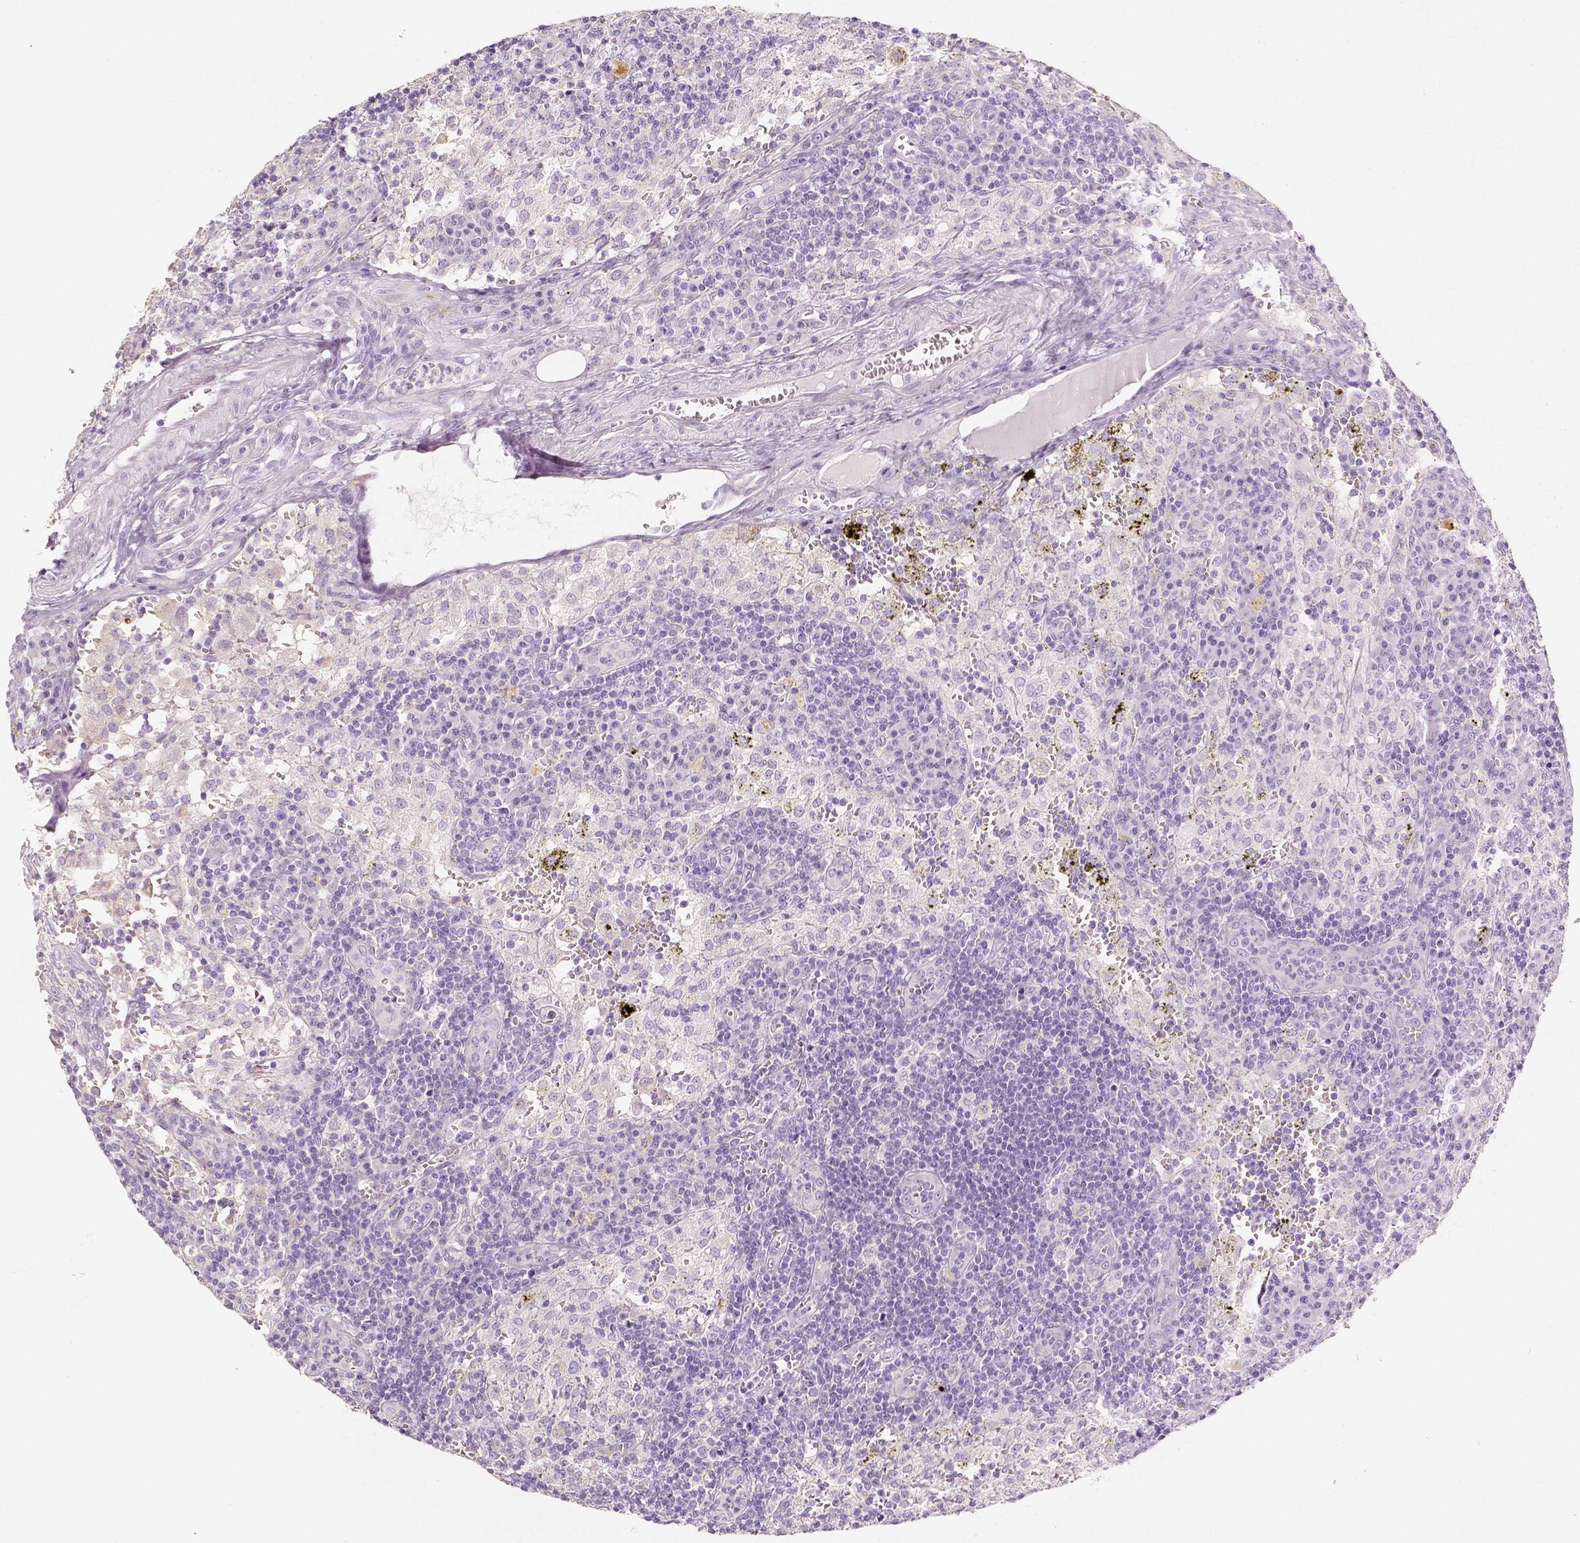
{"staining": {"intensity": "negative", "quantity": "none", "location": "none"}, "tissue": "lymph node", "cell_type": "Germinal center cells", "image_type": "normal", "snomed": [{"axis": "morphology", "description": "Normal tissue, NOS"}, {"axis": "topography", "description": "Lymph node"}], "caption": "Immunohistochemistry micrograph of unremarkable lymph node: human lymph node stained with DAB exhibits no significant protein expression in germinal center cells.", "gene": "NECAB2", "patient": {"sex": "male", "age": 62}}